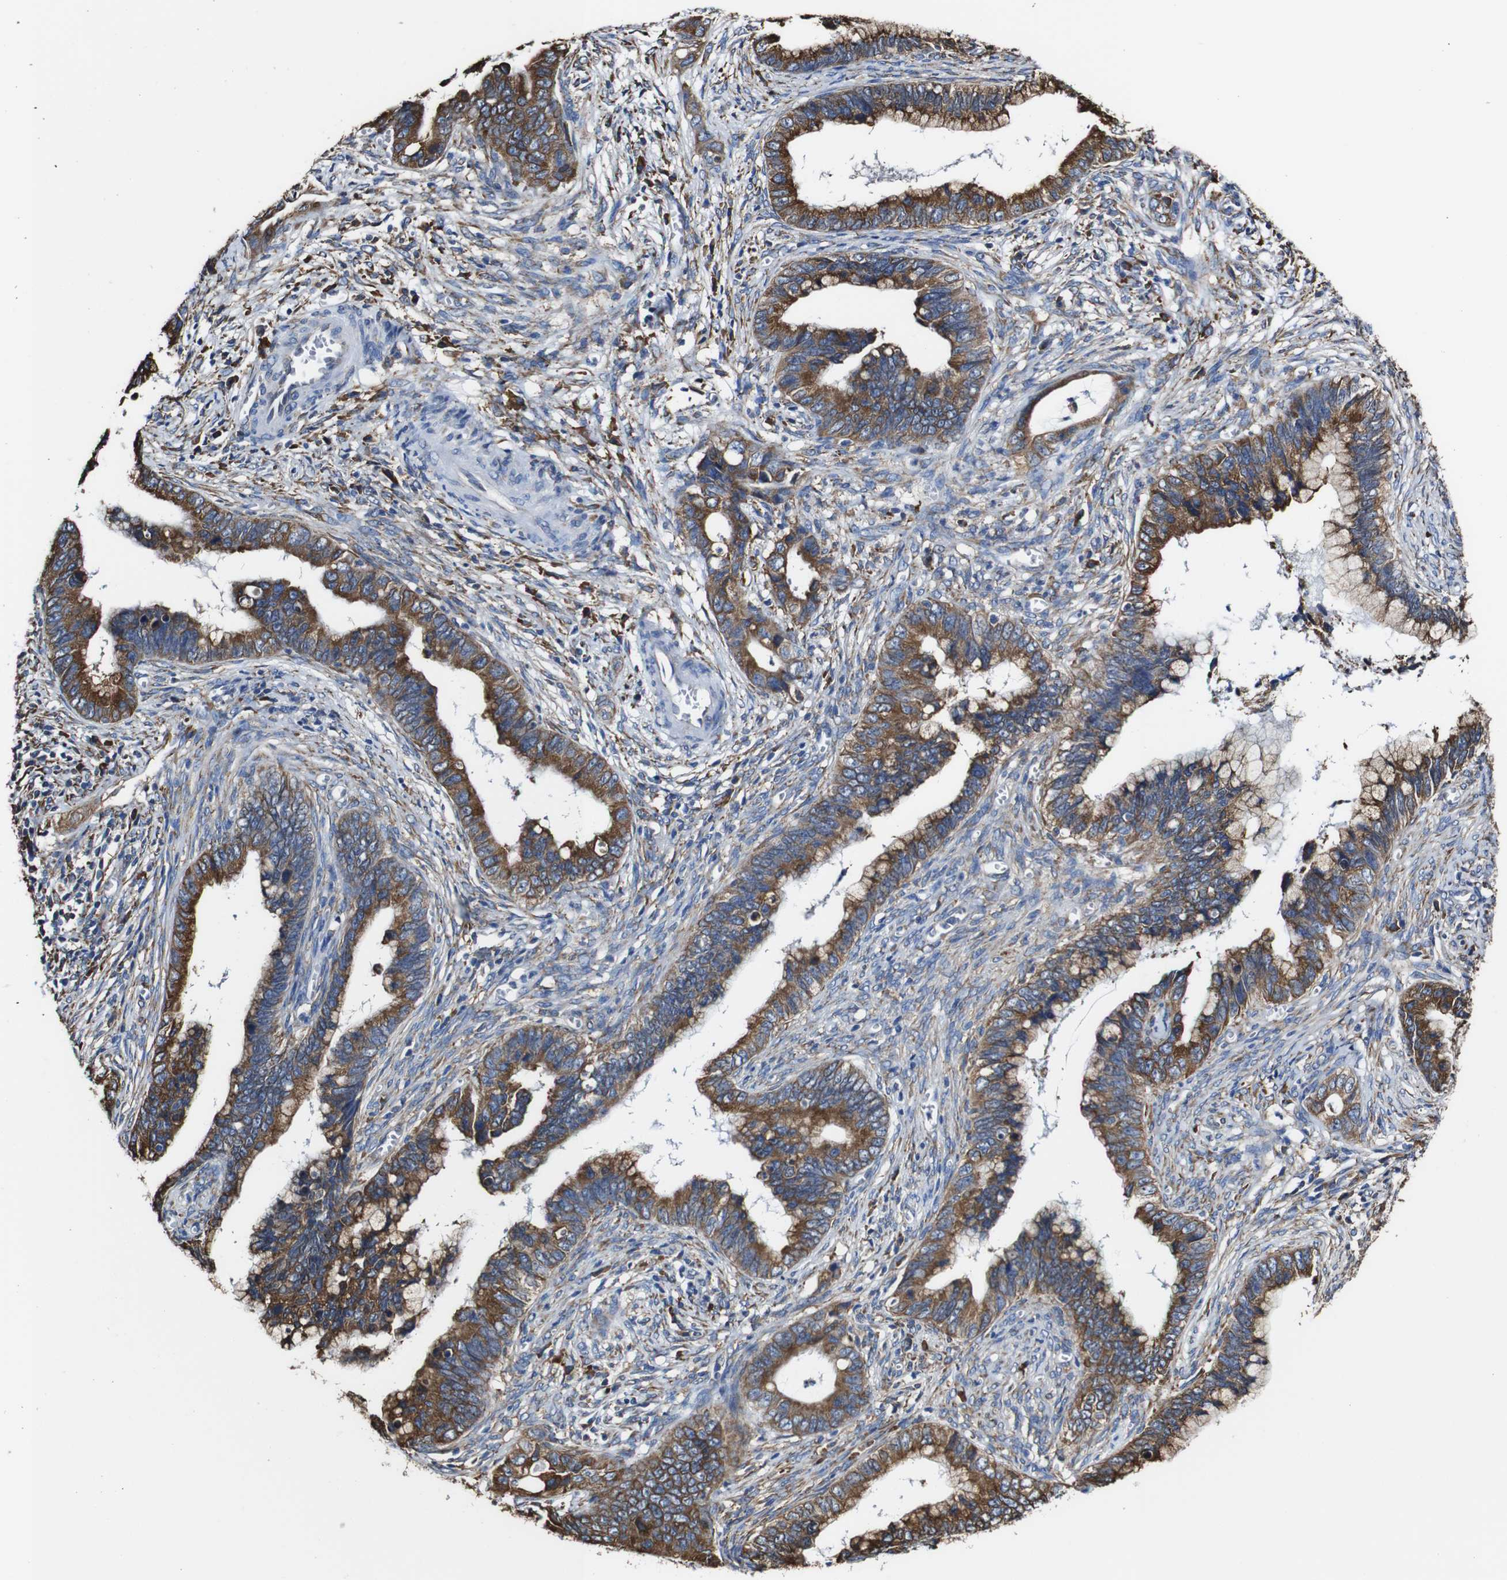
{"staining": {"intensity": "strong", "quantity": ">75%", "location": "cytoplasmic/membranous"}, "tissue": "cervical cancer", "cell_type": "Tumor cells", "image_type": "cancer", "snomed": [{"axis": "morphology", "description": "Adenocarcinoma, NOS"}, {"axis": "topography", "description": "Cervix"}], "caption": "Protein expression analysis of cervical cancer reveals strong cytoplasmic/membranous expression in approximately >75% of tumor cells.", "gene": "PPIB", "patient": {"sex": "female", "age": 44}}